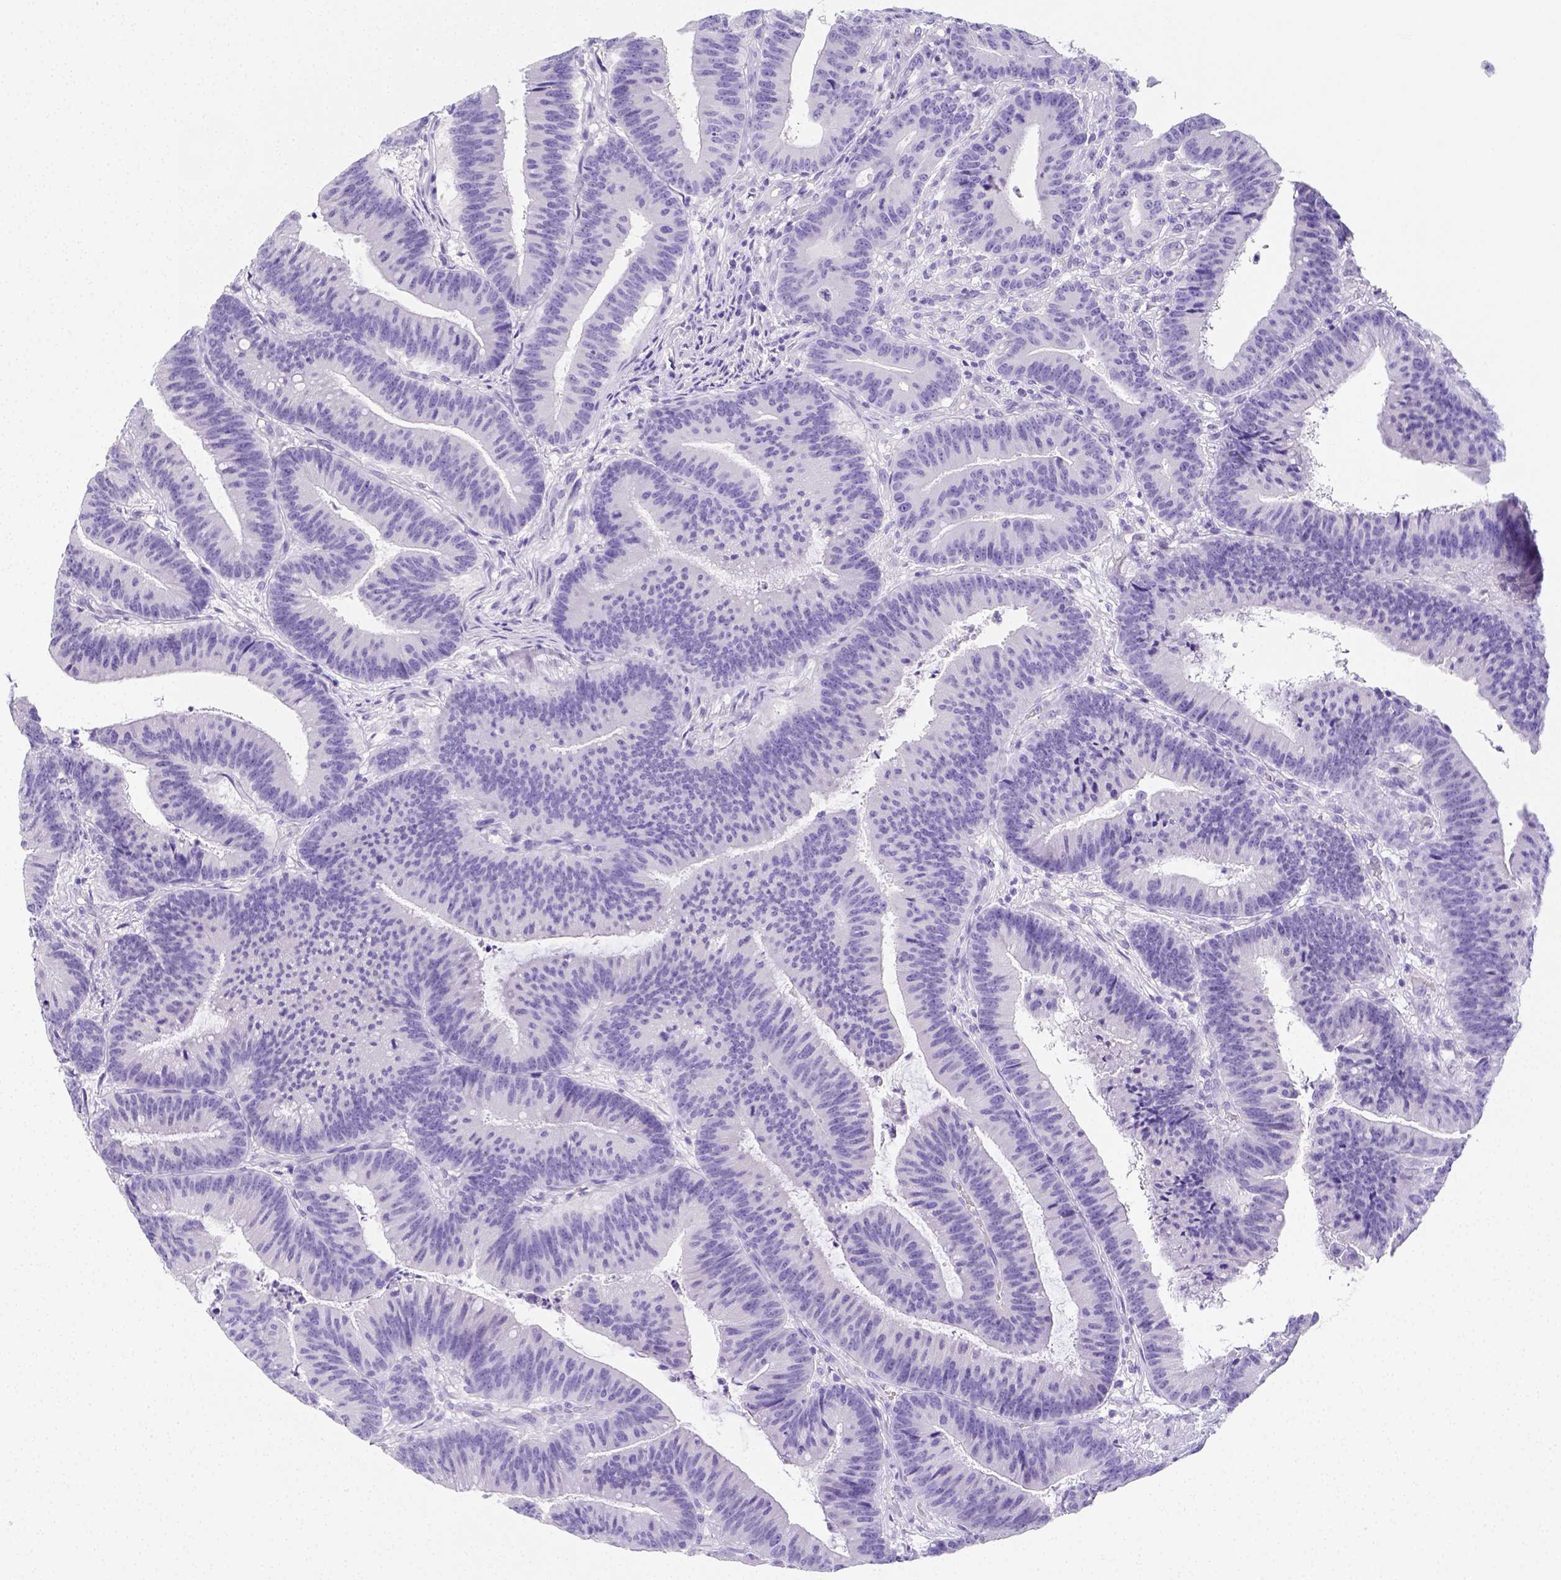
{"staining": {"intensity": "negative", "quantity": "none", "location": "none"}, "tissue": "colorectal cancer", "cell_type": "Tumor cells", "image_type": "cancer", "snomed": [{"axis": "morphology", "description": "Adenocarcinoma, NOS"}, {"axis": "topography", "description": "Colon"}], "caption": "Colorectal cancer (adenocarcinoma) was stained to show a protein in brown. There is no significant positivity in tumor cells.", "gene": "ARHGAP36", "patient": {"sex": "female", "age": 78}}